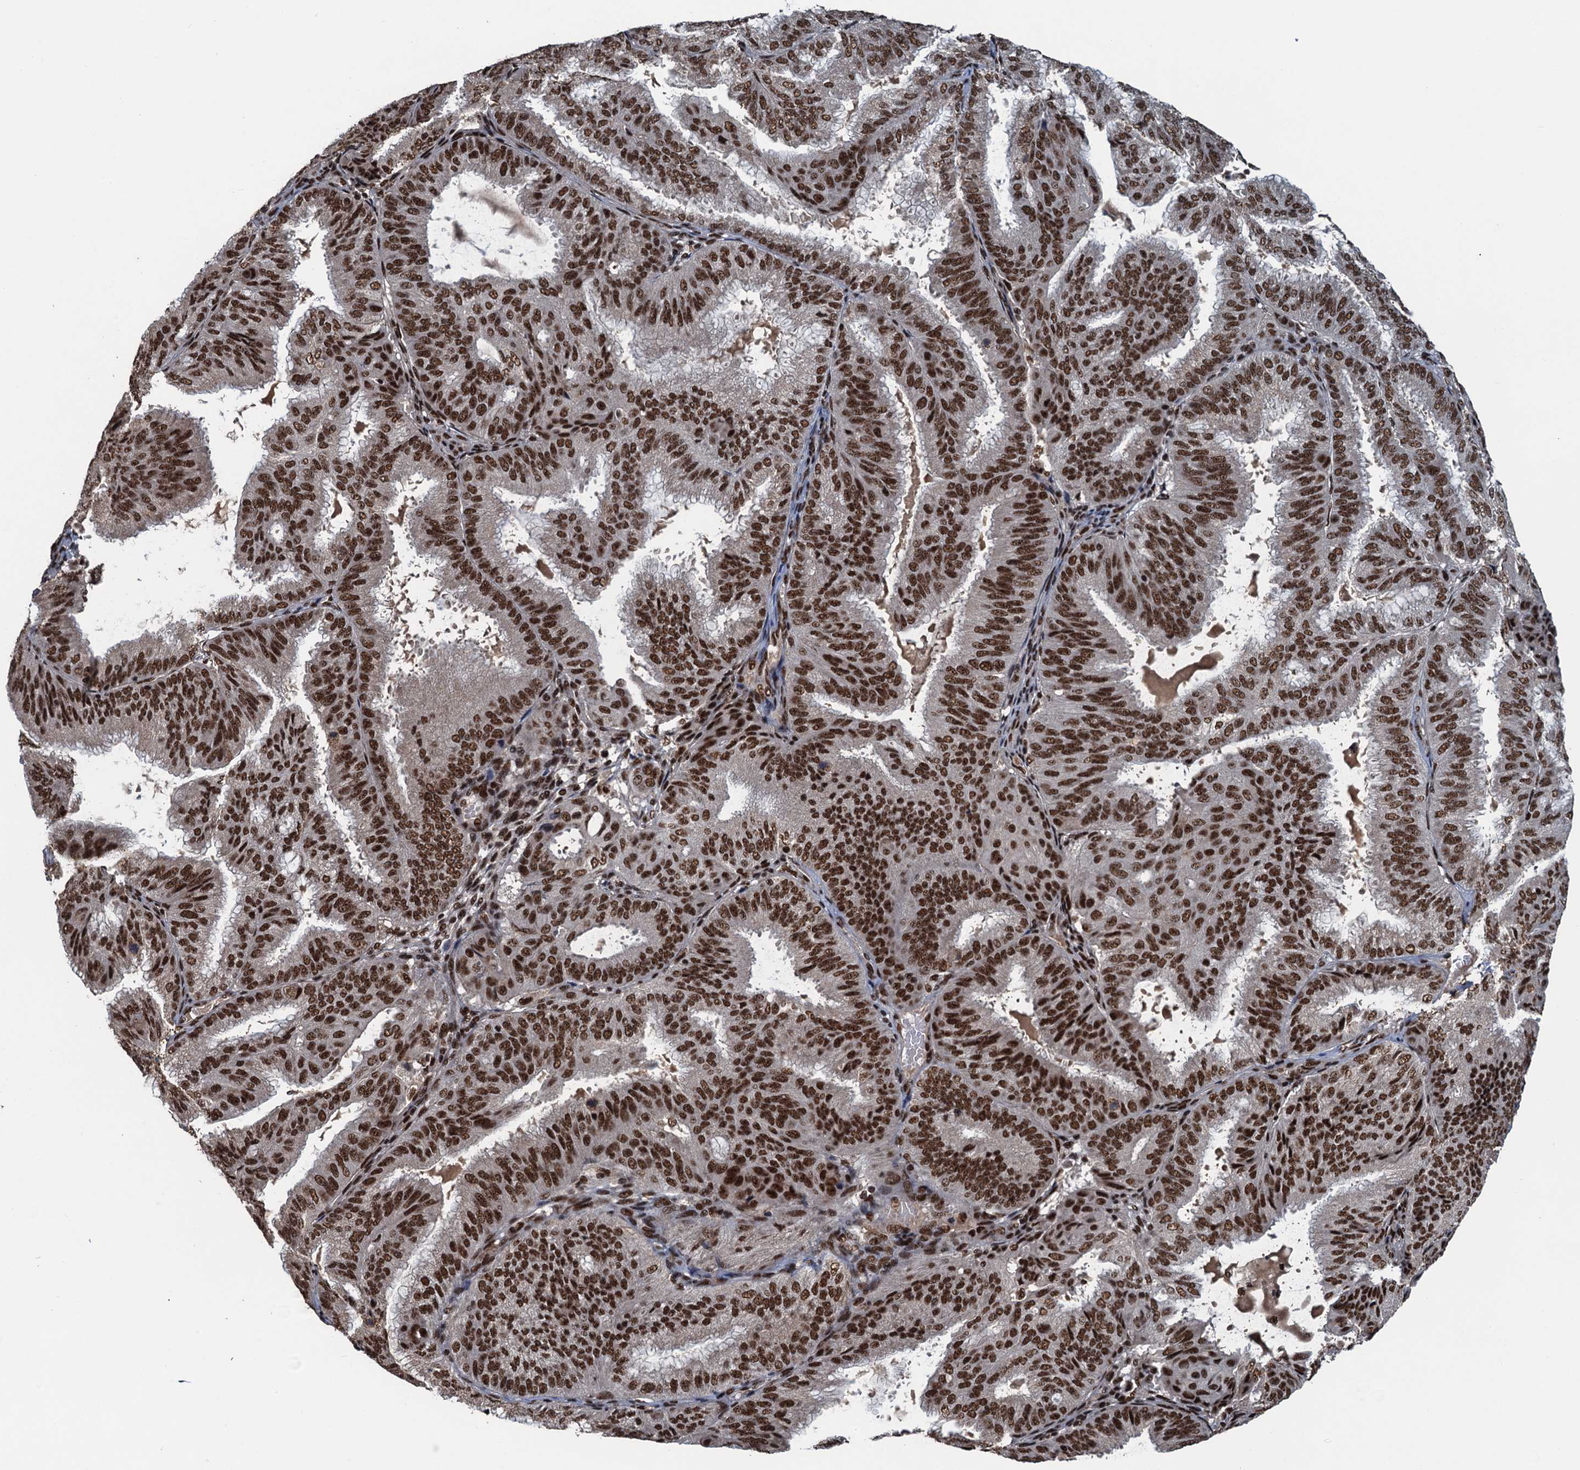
{"staining": {"intensity": "moderate", "quantity": ">75%", "location": "nuclear"}, "tissue": "endometrial cancer", "cell_type": "Tumor cells", "image_type": "cancer", "snomed": [{"axis": "morphology", "description": "Adenocarcinoma, NOS"}, {"axis": "topography", "description": "Endometrium"}], "caption": "The histopathology image exhibits staining of endometrial cancer, revealing moderate nuclear protein positivity (brown color) within tumor cells.", "gene": "ZC3H18", "patient": {"sex": "female", "age": 49}}